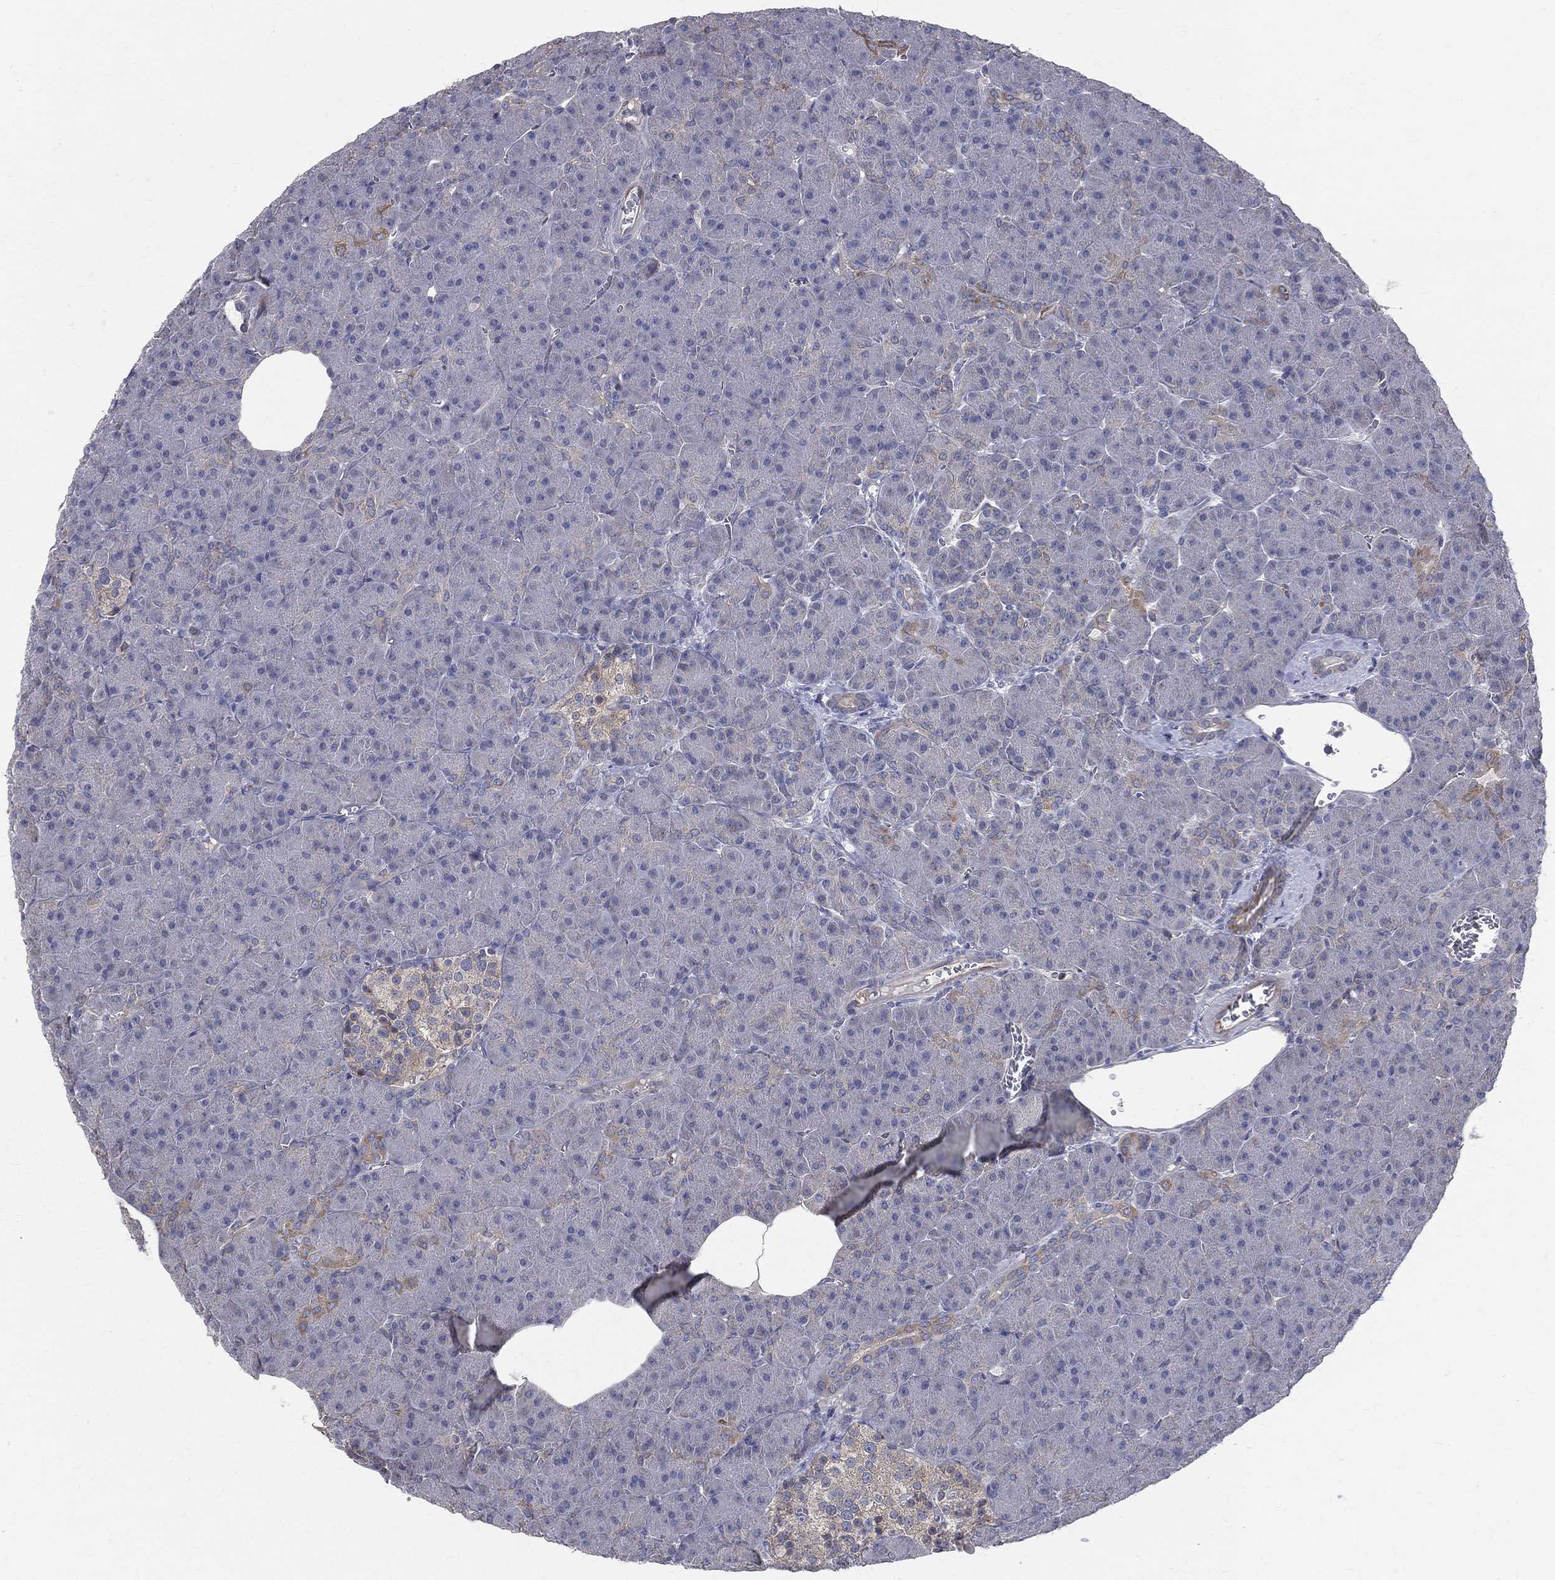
{"staining": {"intensity": "negative", "quantity": "none", "location": "none"}, "tissue": "pancreas", "cell_type": "Exocrine glandular cells", "image_type": "normal", "snomed": [{"axis": "morphology", "description": "Normal tissue, NOS"}, {"axis": "topography", "description": "Pancreas"}], "caption": "A histopathology image of pancreas stained for a protein shows no brown staining in exocrine glandular cells. (DAB IHC with hematoxylin counter stain).", "gene": "POMZP3", "patient": {"sex": "male", "age": 61}}